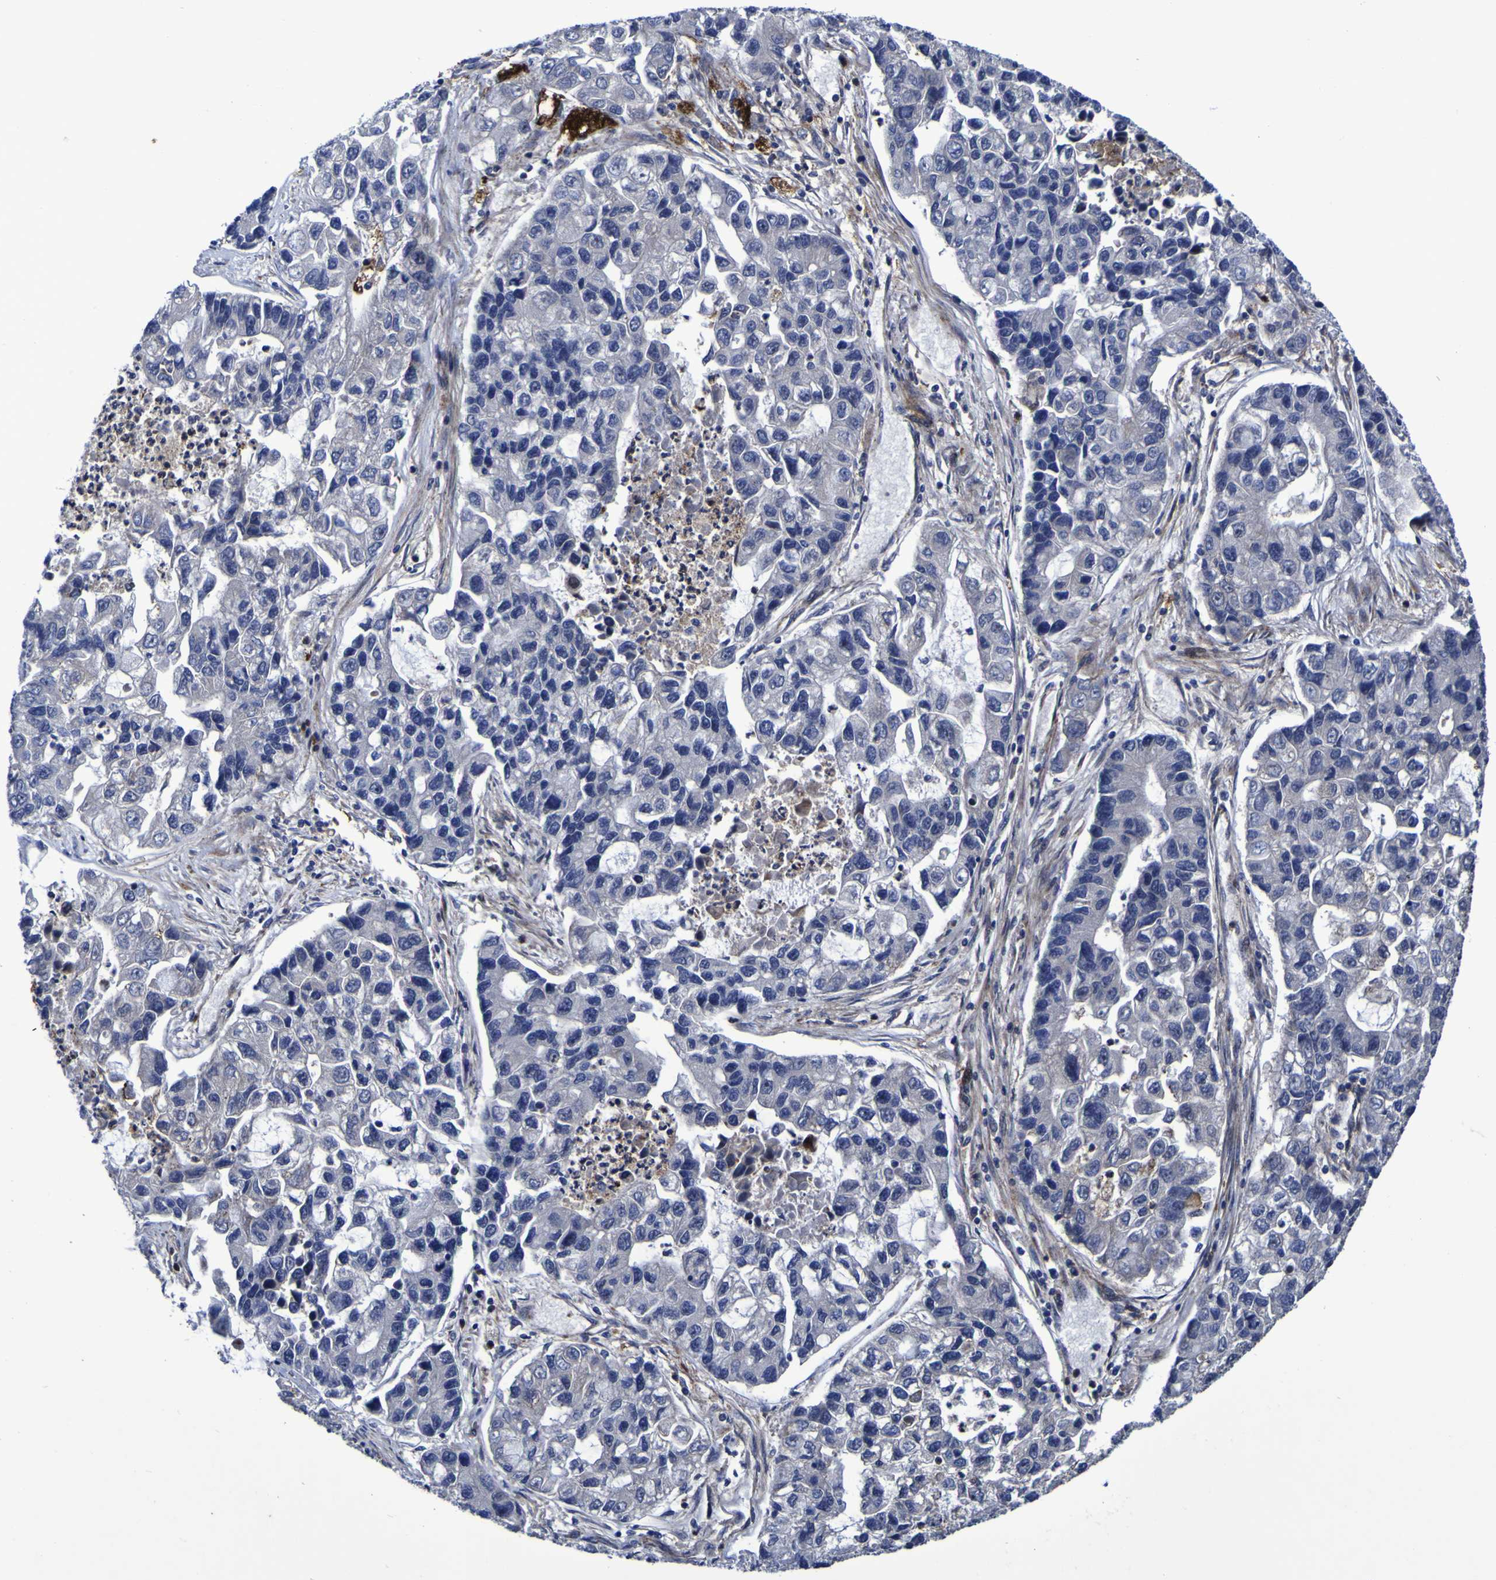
{"staining": {"intensity": "negative", "quantity": "none", "location": "none"}, "tissue": "lung cancer", "cell_type": "Tumor cells", "image_type": "cancer", "snomed": [{"axis": "morphology", "description": "Adenocarcinoma, NOS"}, {"axis": "topography", "description": "Lung"}], "caption": "A micrograph of lung cancer stained for a protein exhibits no brown staining in tumor cells.", "gene": "MGLL", "patient": {"sex": "female", "age": 51}}